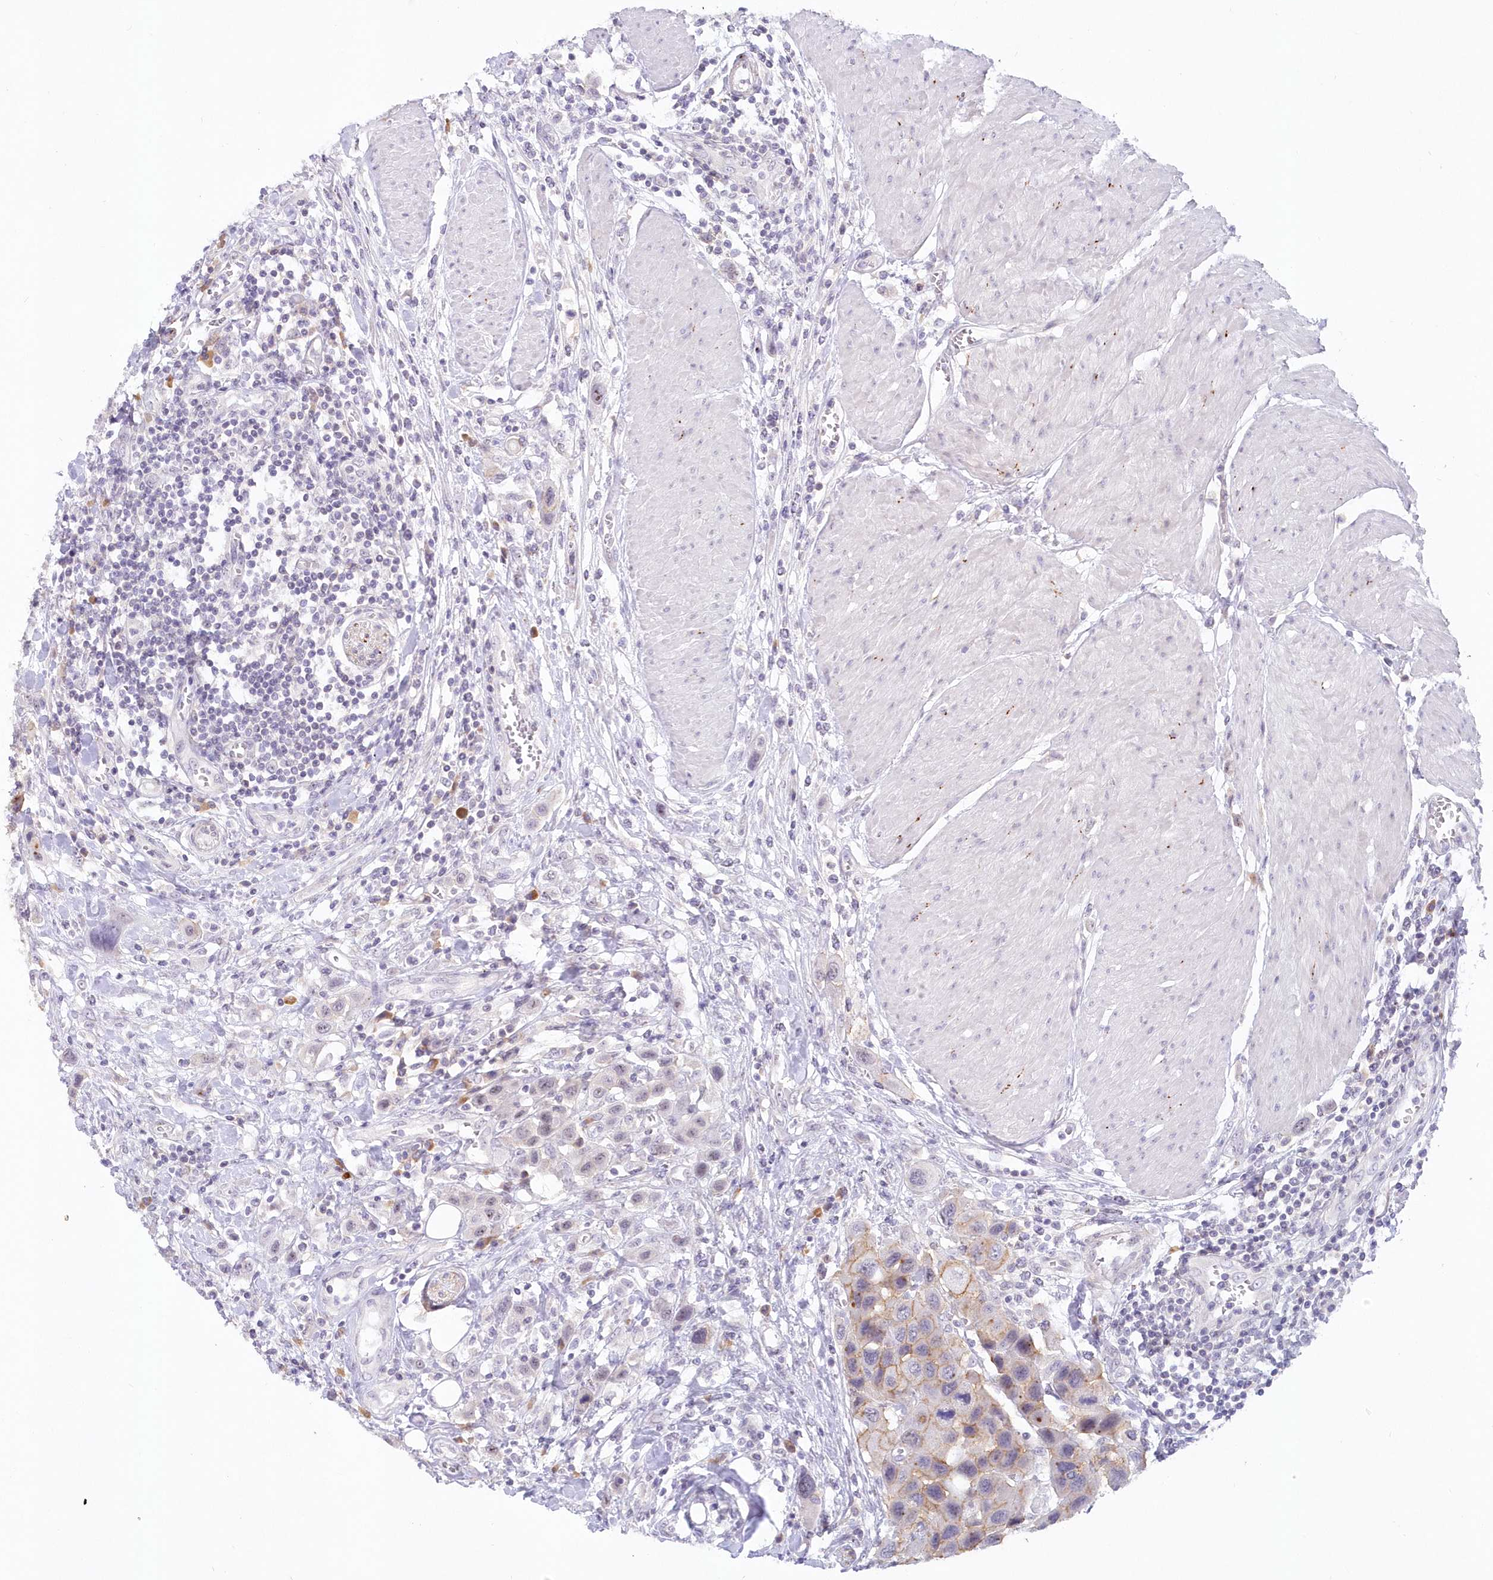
{"staining": {"intensity": "weak", "quantity": "<25%", "location": "cytoplasmic/membranous"}, "tissue": "urothelial cancer", "cell_type": "Tumor cells", "image_type": "cancer", "snomed": [{"axis": "morphology", "description": "Urothelial carcinoma, High grade"}, {"axis": "topography", "description": "Urinary bladder"}], "caption": "This is a micrograph of IHC staining of urothelial cancer, which shows no staining in tumor cells.", "gene": "SNED1", "patient": {"sex": "male", "age": 50}}